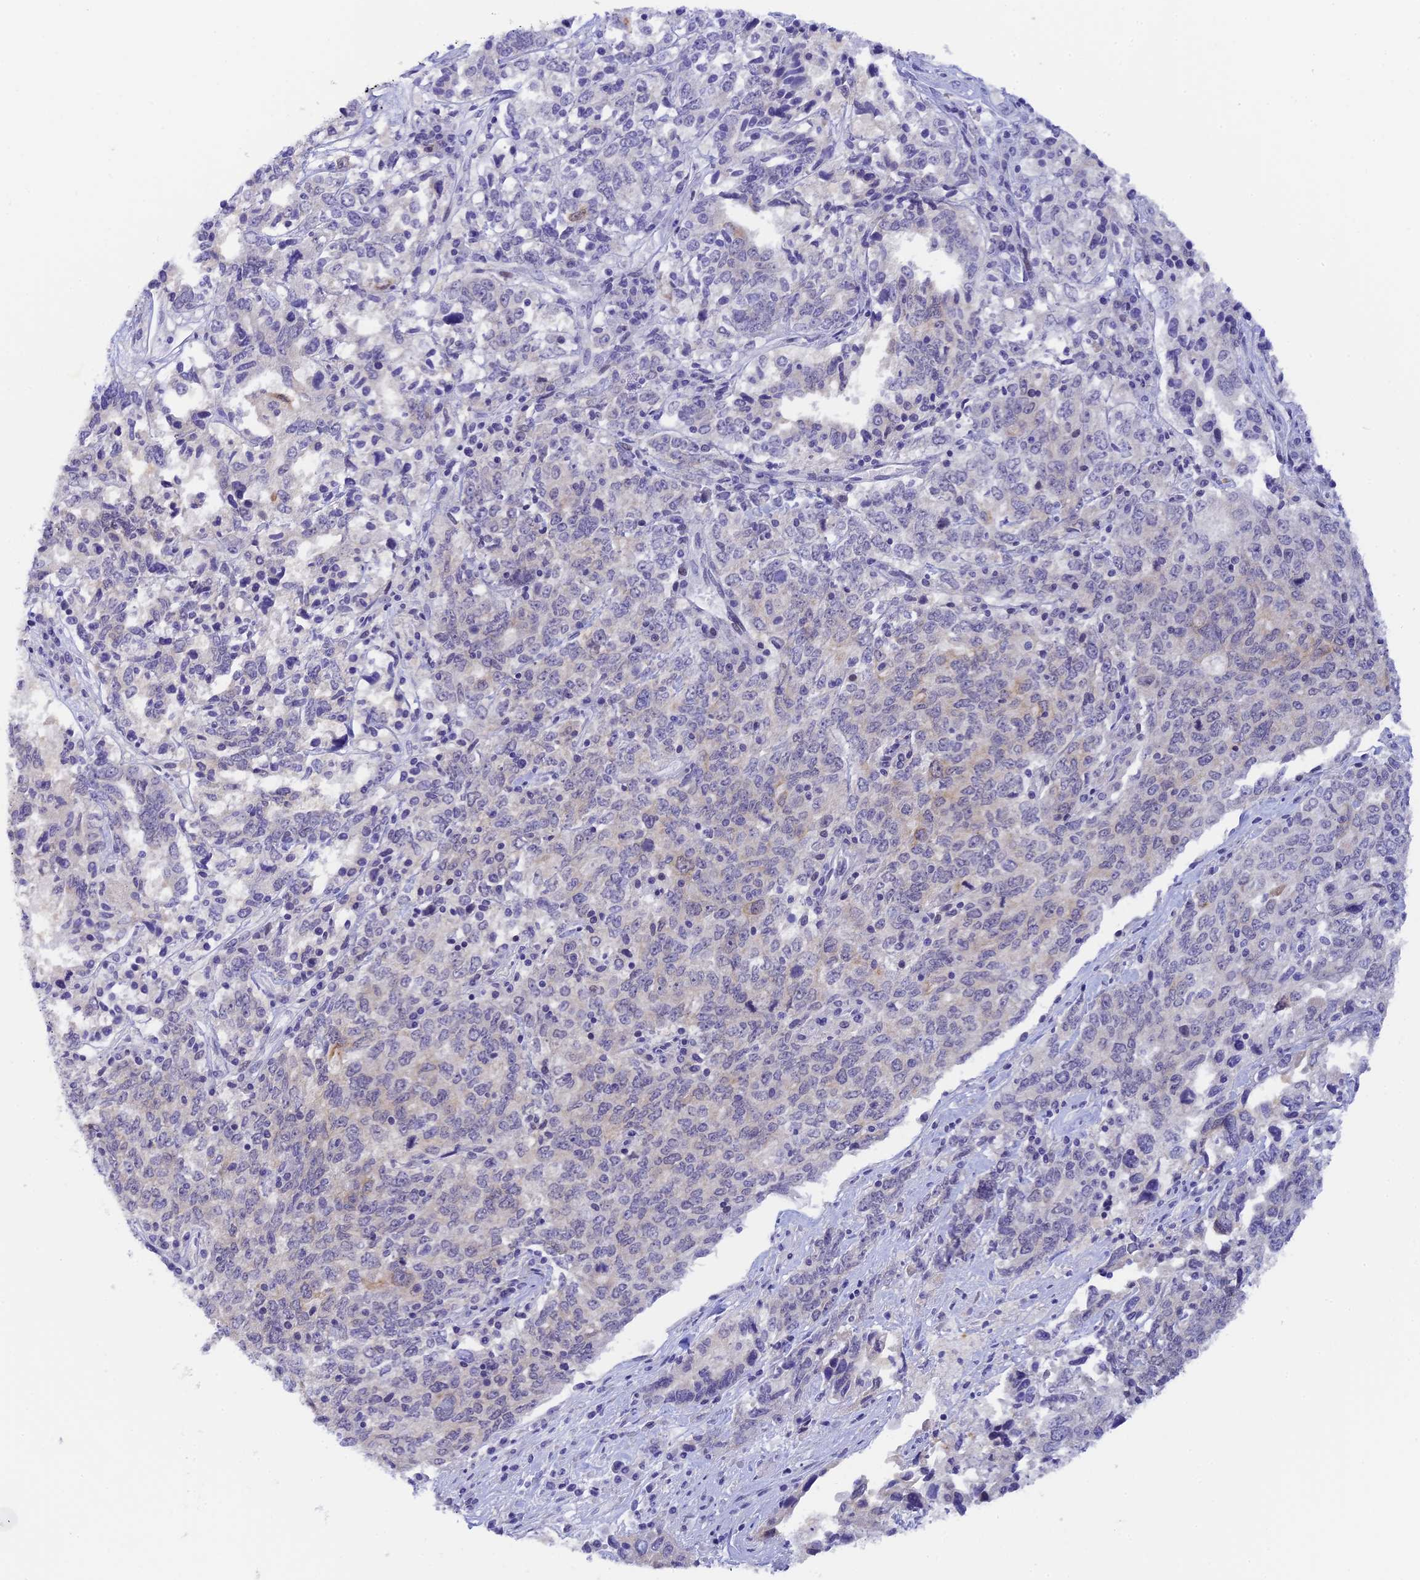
{"staining": {"intensity": "negative", "quantity": "none", "location": "none"}, "tissue": "ovarian cancer", "cell_type": "Tumor cells", "image_type": "cancer", "snomed": [{"axis": "morphology", "description": "Carcinoma, endometroid"}, {"axis": "topography", "description": "Ovary"}], "caption": "Ovarian cancer stained for a protein using immunohistochemistry (IHC) demonstrates no staining tumor cells.", "gene": "RASGEF1B", "patient": {"sex": "female", "age": 62}}